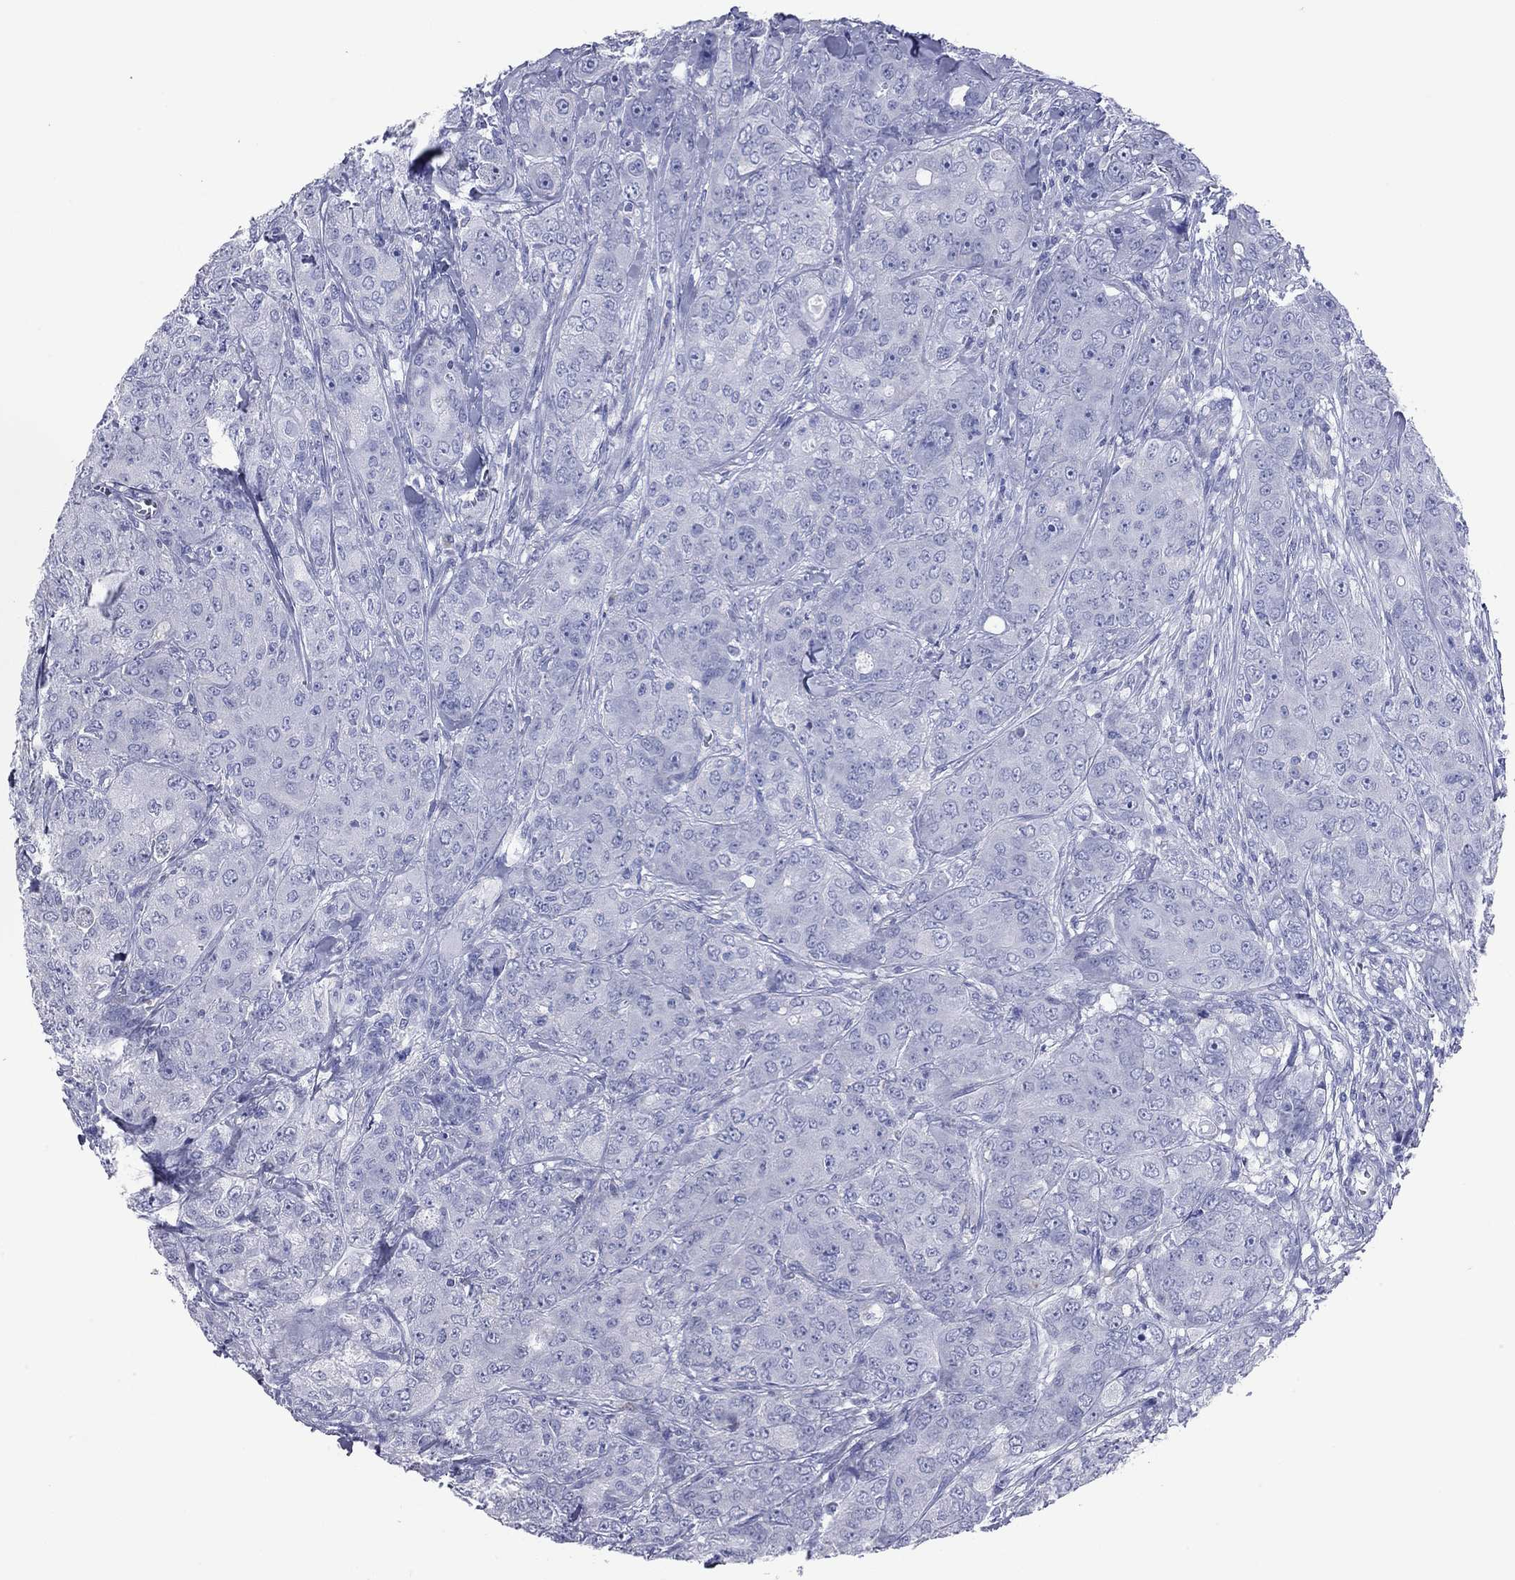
{"staining": {"intensity": "negative", "quantity": "none", "location": "none"}, "tissue": "breast cancer", "cell_type": "Tumor cells", "image_type": "cancer", "snomed": [{"axis": "morphology", "description": "Duct carcinoma"}, {"axis": "topography", "description": "Breast"}], "caption": "This is an immunohistochemistry (IHC) photomicrograph of human breast cancer (infiltrating ductal carcinoma). There is no expression in tumor cells.", "gene": "VSIG10", "patient": {"sex": "female", "age": 43}}